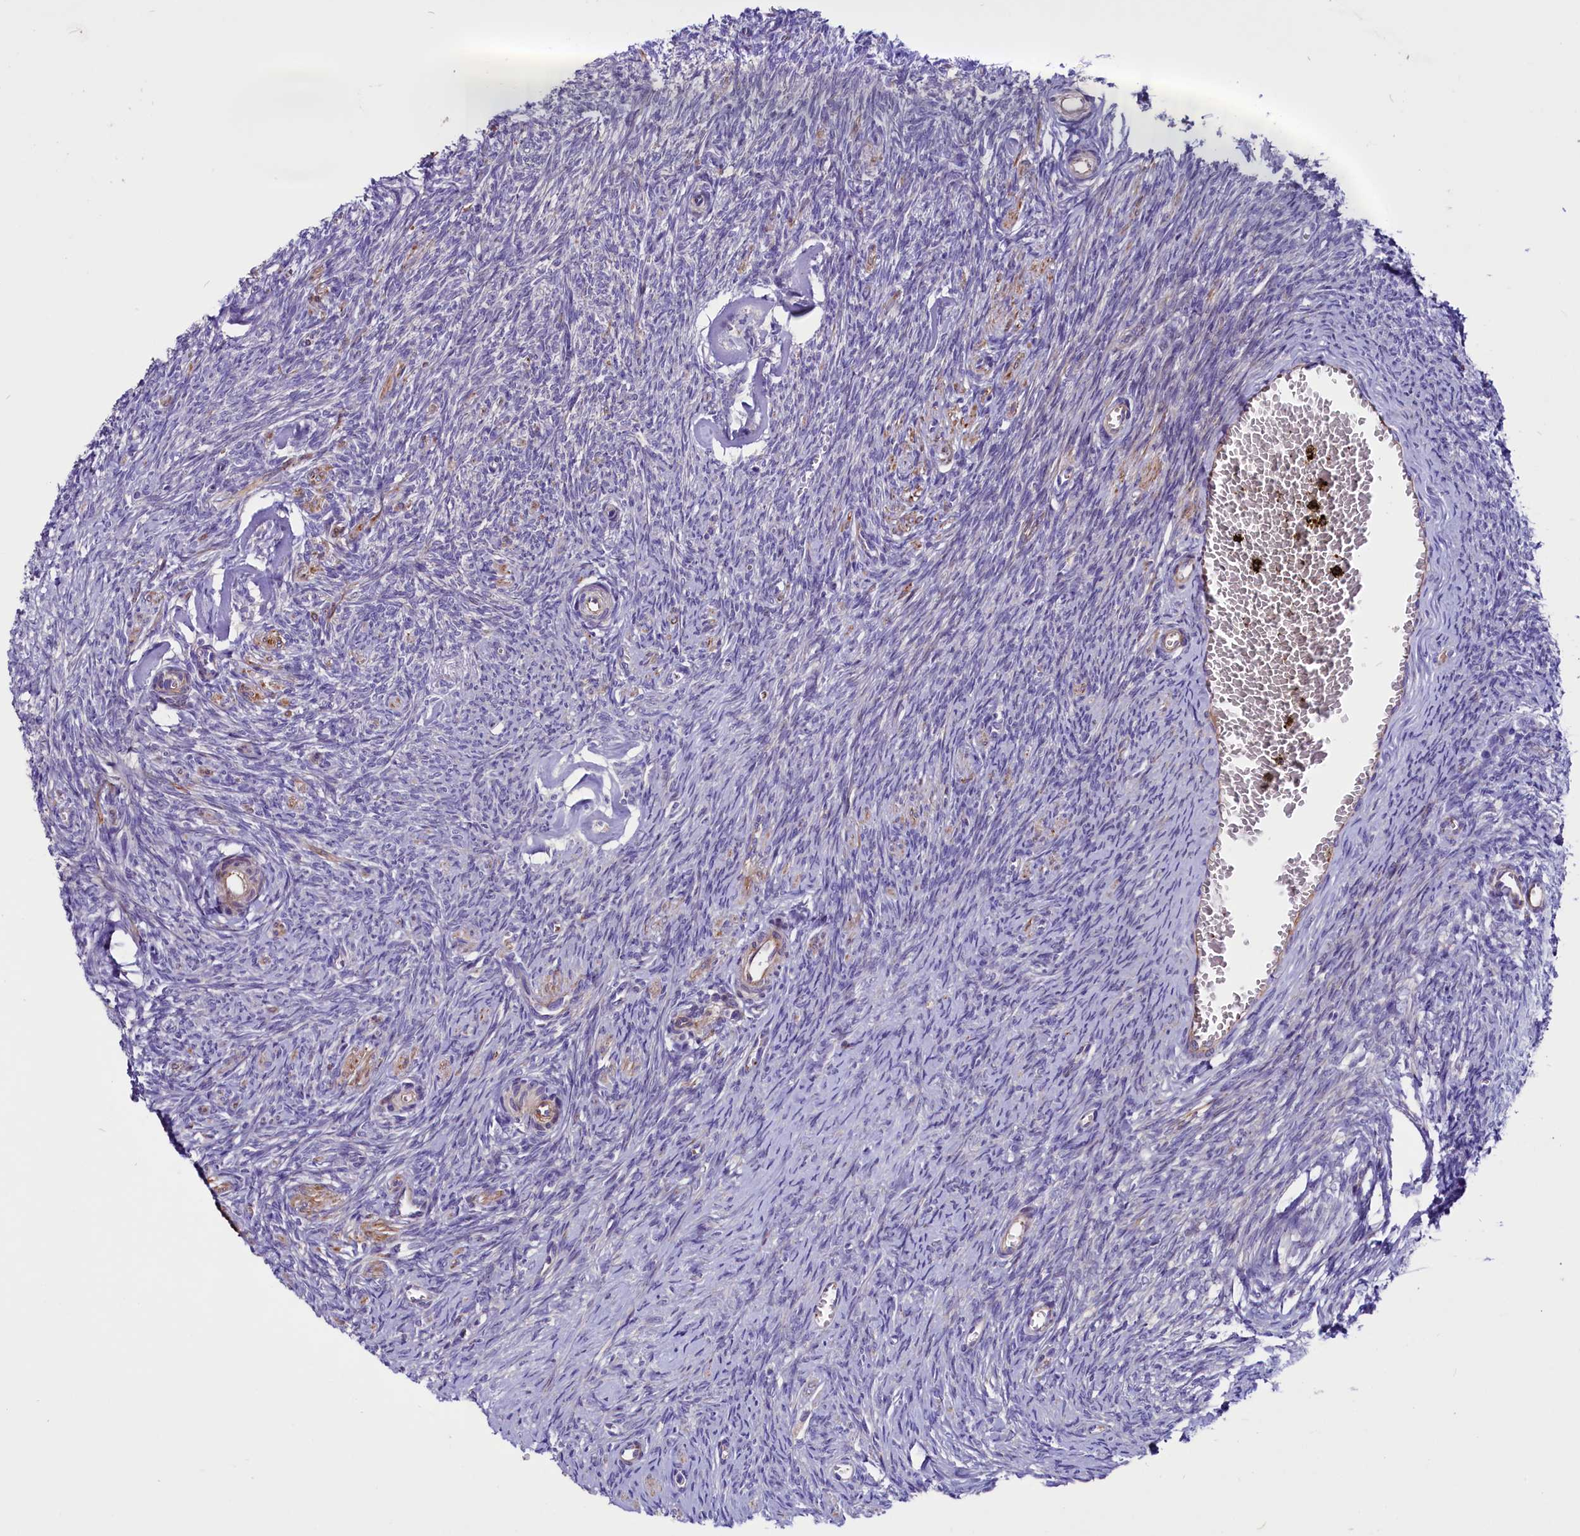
{"staining": {"intensity": "negative", "quantity": "none", "location": "none"}, "tissue": "ovary", "cell_type": "Ovarian stroma cells", "image_type": "normal", "snomed": [{"axis": "morphology", "description": "Normal tissue, NOS"}, {"axis": "topography", "description": "Ovary"}], "caption": "Micrograph shows no significant protein staining in ovarian stroma cells of normal ovary.", "gene": "ZNF749", "patient": {"sex": "female", "age": 44}}